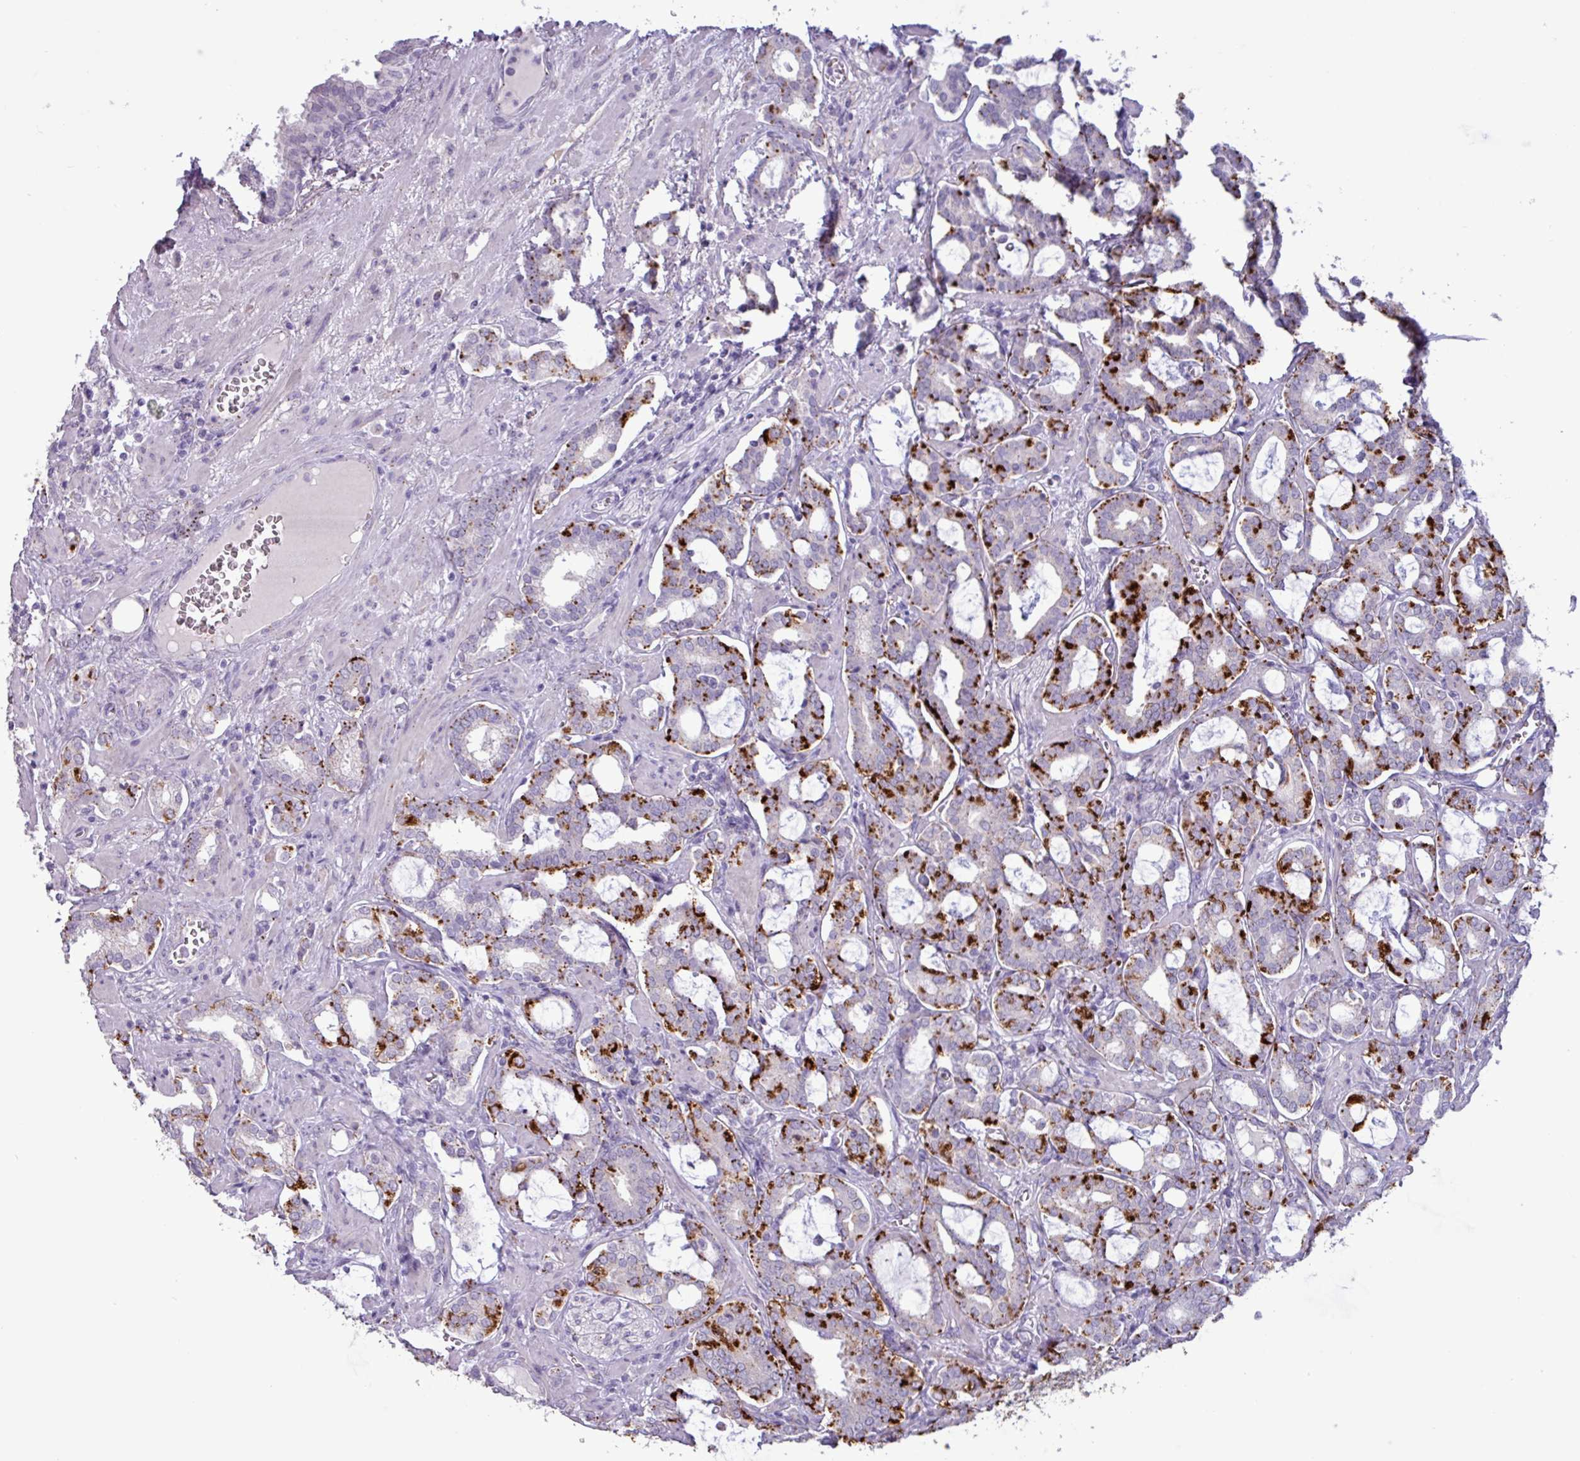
{"staining": {"intensity": "strong", "quantity": "25%-75%", "location": "cytoplasmic/membranous"}, "tissue": "prostate cancer", "cell_type": "Tumor cells", "image_type": "cancer", "snomed": [{"axis": "morphology", "description": "Adenocarcinoma, High grade"}, {"axis": "topography", "description": "Prostate and seminal vesicle, NOS"}], "caption": "High-grade adenocarcinoma (prostate) stained with immunohistochemistry (IHC) reveals strong cytoplasmic/membranous staining in about 25%-75% of tumor cells.", "gene": "PLIN2", "patient": {"sex": "male", "age": 67}}